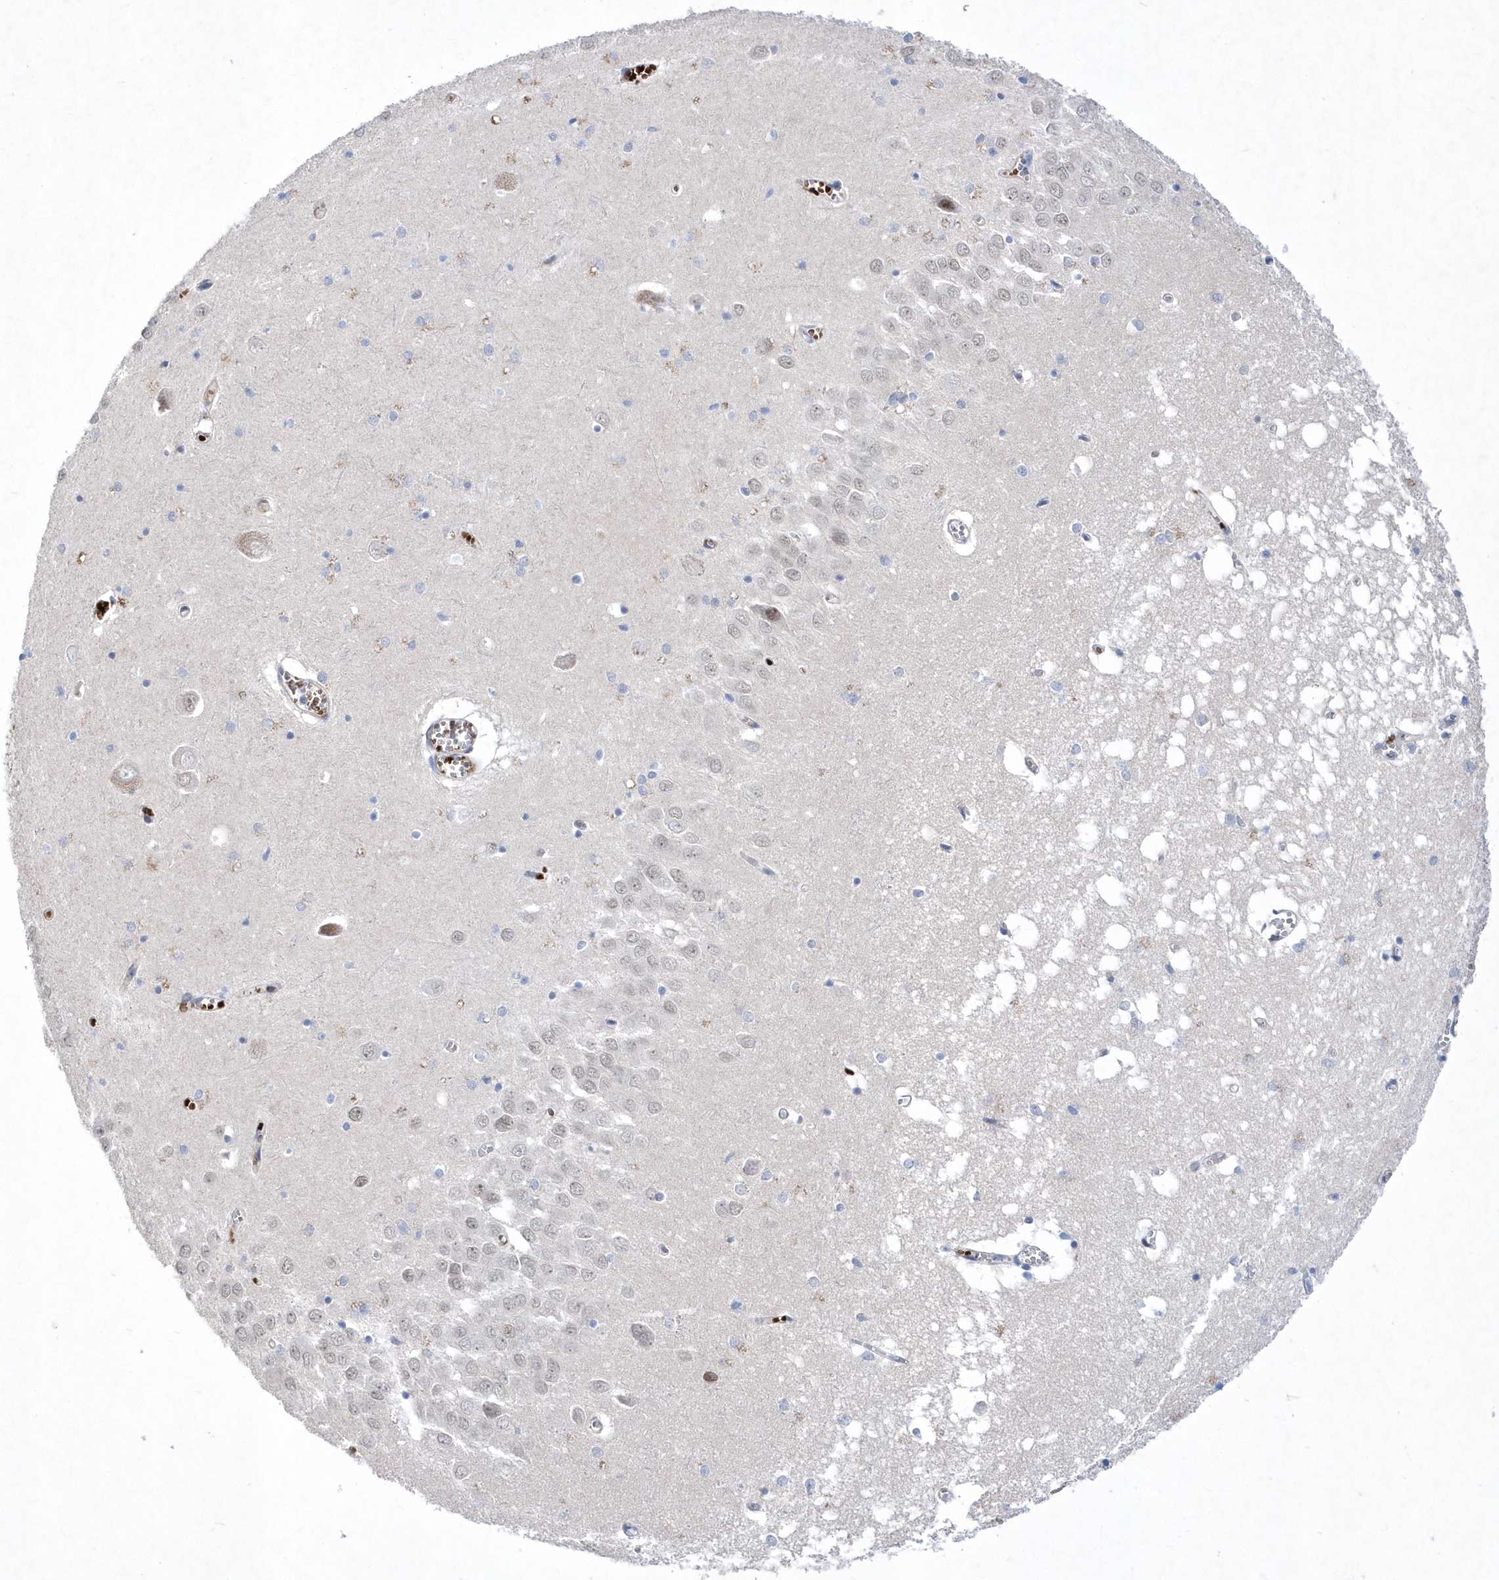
{"staining": {"intensity": "strong", "quantity": "<25%", "location": "nuclear"}, "tissue": "hippocampus", "cell_type": "Glial cells", "image_type": "normal", "snomed": [{"axis": "morphology", "description": "Normal tissue, NOS"}, {"axis": "topography", "description": "Hippocampus"}], "caption": "The immunohistochemical stain shows strong nuclear positivity in glial cells of unremarkable hippocampus. (IHC, brightfield microscopy, high magnification).", "gene": "ZNF875", "patient": {"sex": "male", "age": 70}}